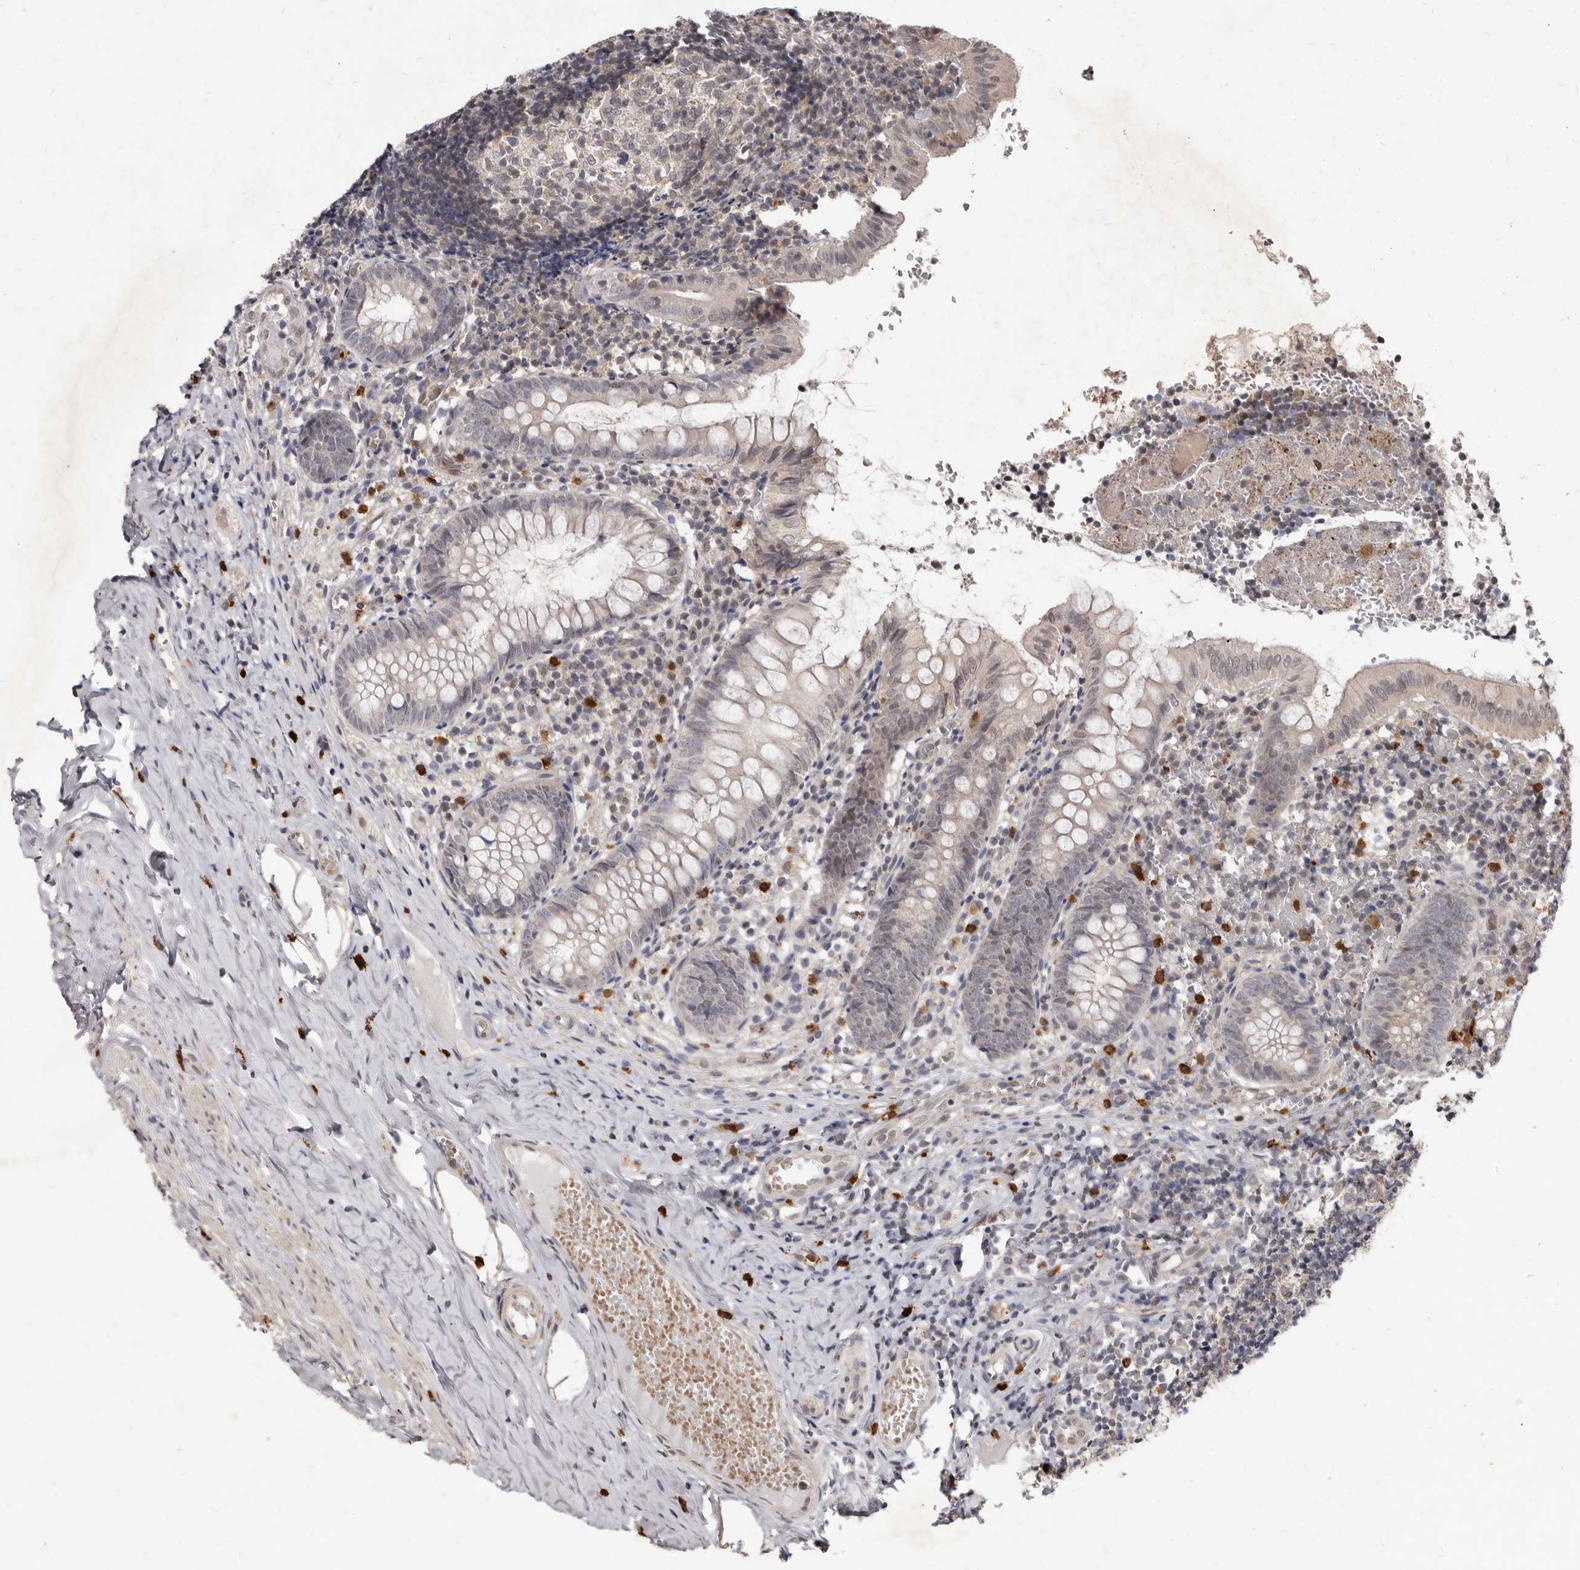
{"staining": {"intensity": "negative", "quantity": "none", "location": "none"}, "tissue": "appendix", "cell_type": "Glandular cells", "image_type": "normal", "snomed": [{"axis": "morphology", "description": "Normal tissue, NOS"}, {"axis": "topography", "description": "Appendix"}], "caption": "Immunohistochemistry of normal appendix displays no staining in glandular cells.", "gene": "ACLY", "patient": {"sex": "male", "age": 8}}